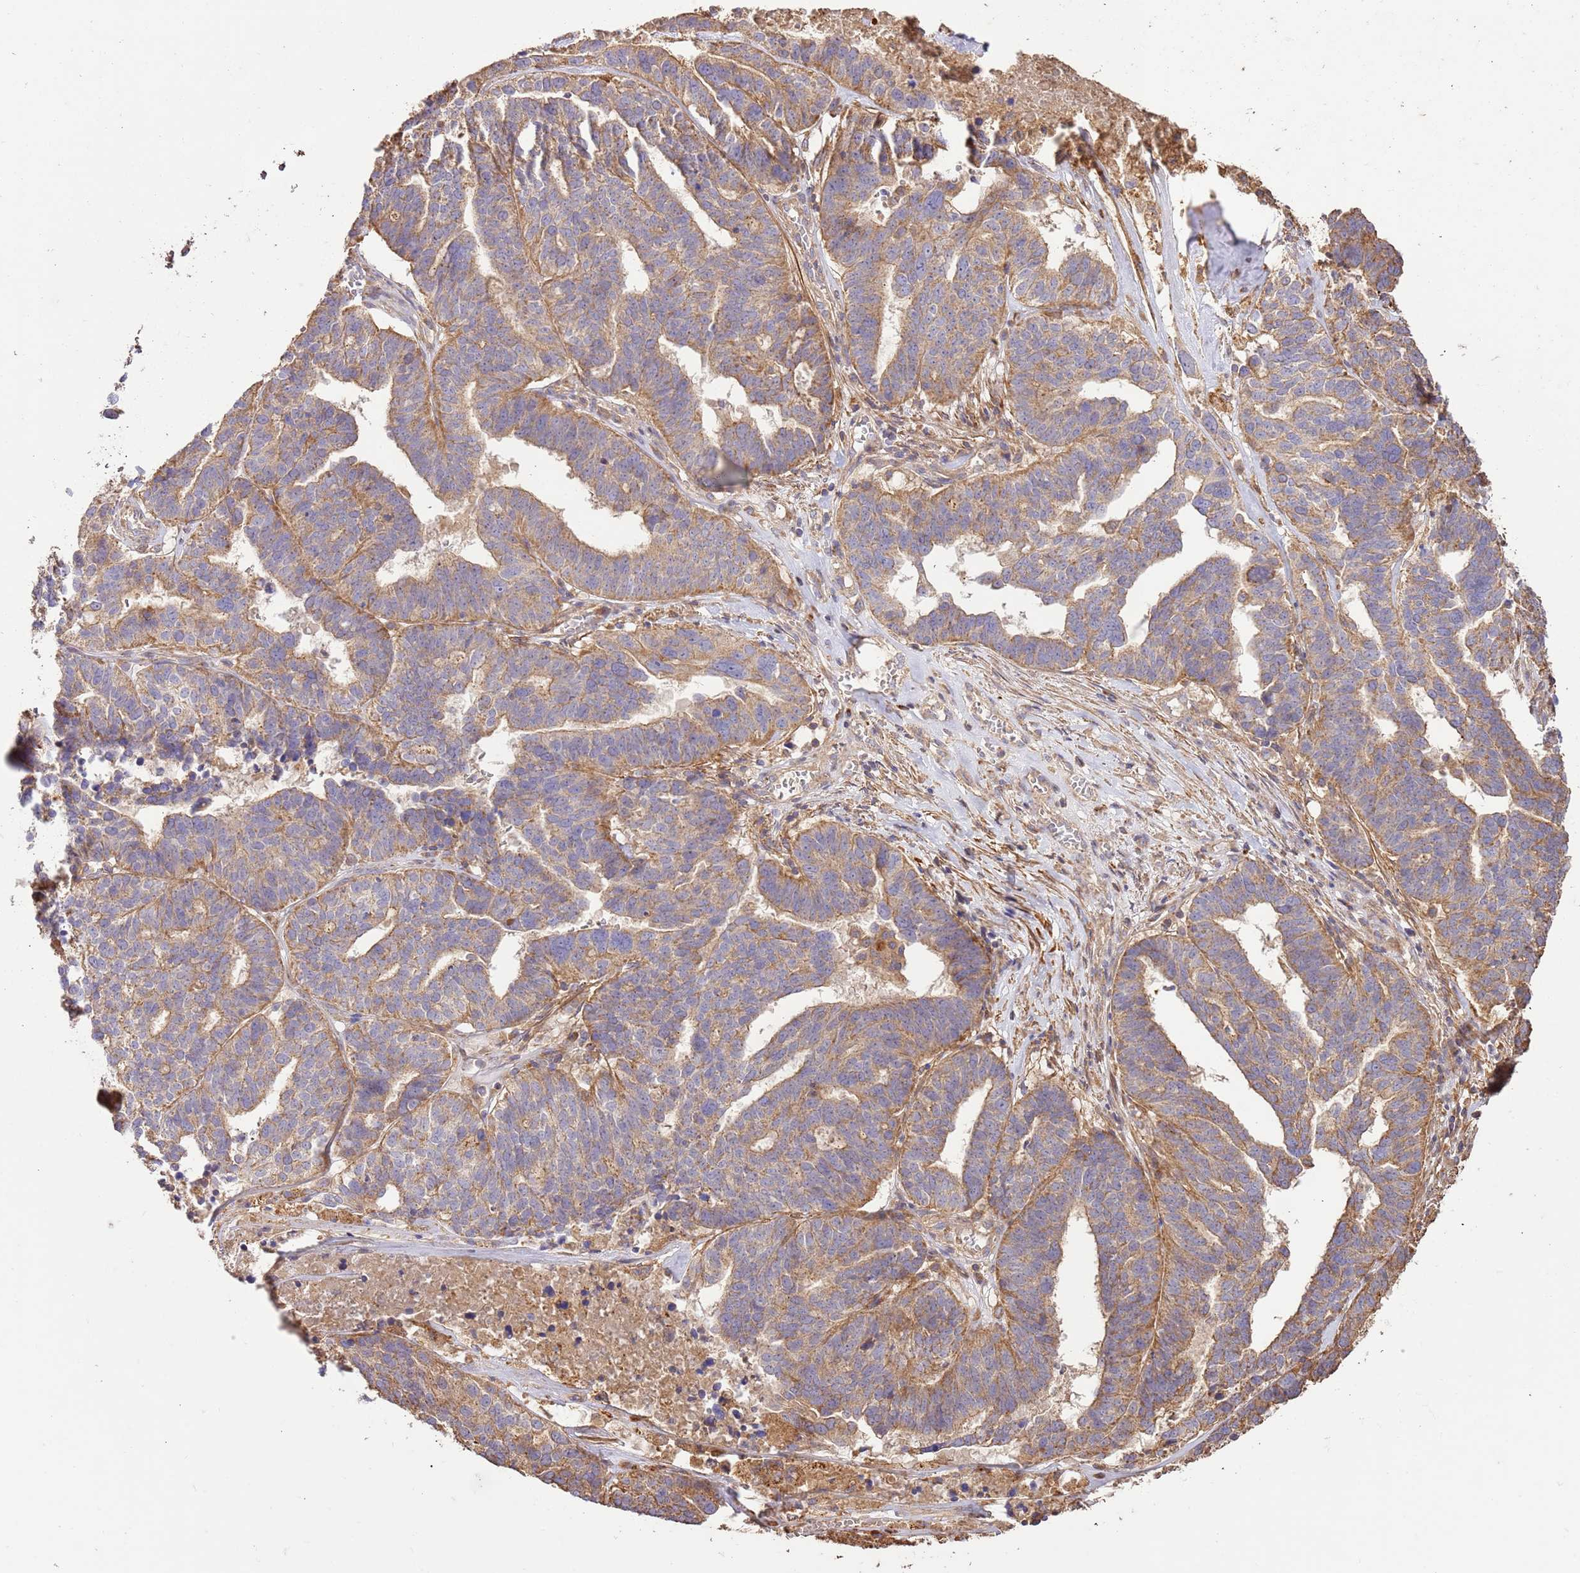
{"staining": {"intensity": "moderate", "quantity": "25%-75%", "location": "cytoplasmic/membranous"}, "tissue": "ovarian cancer", "cell_type": "Tumor cells", "image_type": "cancer", "snomed": [{"axis": "morphology", "description": "Cystadenocarcinoma, serous, NOS"}, {"axis": "topography", "description": "Ovary"}], "caption": "Immunohistochemistry (IHC) (DAB) staining of ovarian serous cystadenocarcinoma demonstrates moderate cytoplasmic/membranous protein positivity in approximately 25%-75% of tumor cells.", "gene": "CEP55", "patient": {"sex": "female", "age": 59}}